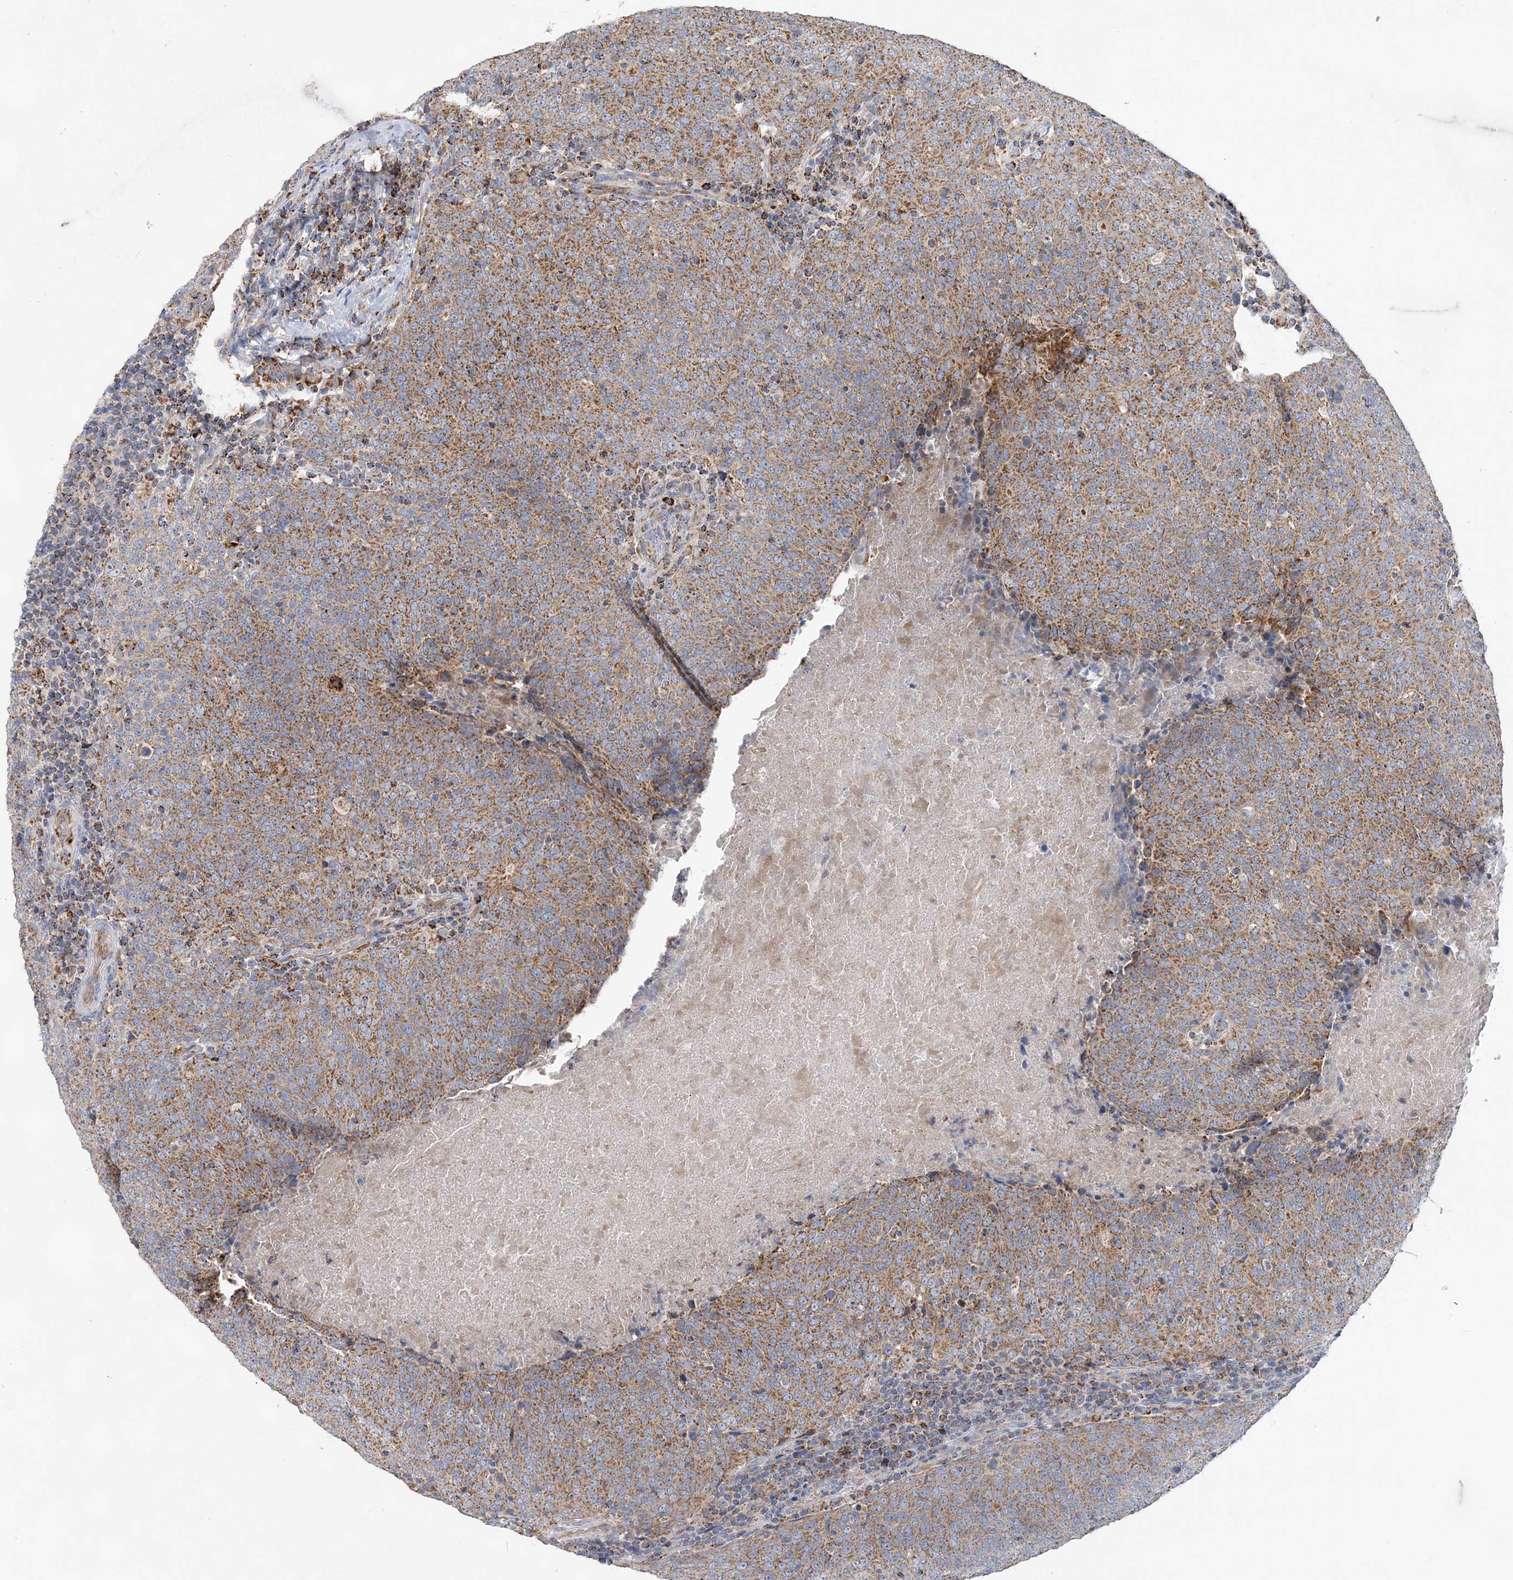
{"staining": {"intensity": "moderate", "quantity": ">75%", "location": "cytoplasmic/membranous"}, "tissue": "head and neck cancer", "cell_type": "Tumor cells", "image_type": "cancer", "snomed": [{"axis": "morphology", "description": "Squamous cell carcinoma, NOS"}, {"axis": "morphology", "description": "Squamous cell carcinoma, metastatic, NOS"}, {"axis": "topography", "description": "Lymph node"}, {"axis": "topography", "description": "Head-Neck"}], "caption": "The image demonstrates staining of head and neck cancer, revealing moderate cytoplasmic/membranous protein staining (brown color) within tumor cells. (IHC, brightfield microscopy, high magnification).", "gene": "TRAPPC13", "patient": {"sex": "male", "age": 62}}